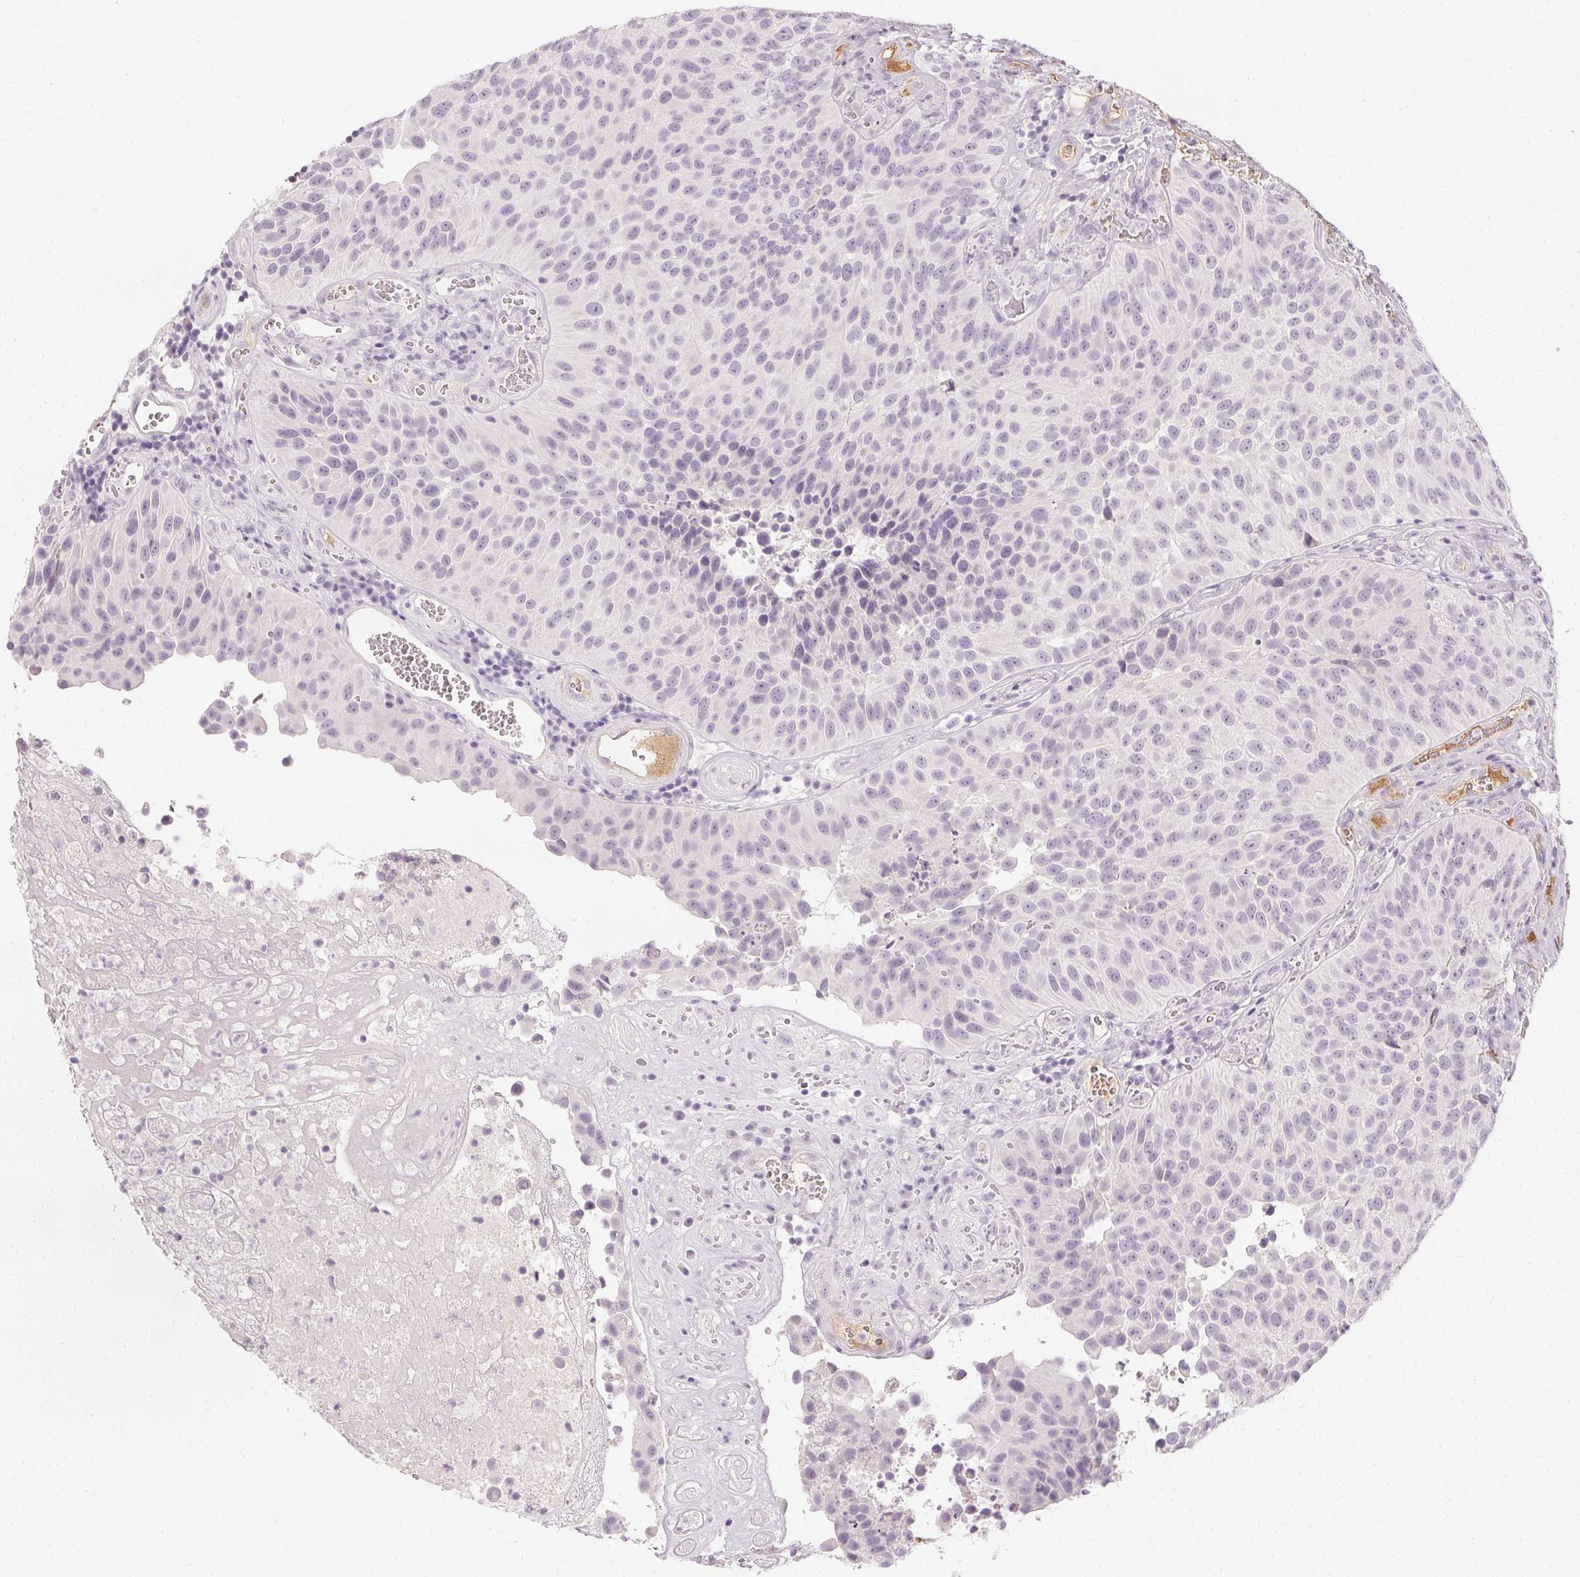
{"staining": {"intensity": "negative", "quantity": "none", "location": "none"}, "tissue": "urothelial cancer", "cell_type": "Tumor cells", "image_type": "cancer", "snomed": [{"axis": "morphology", "description": "Urothelial carcinoma, Low grade"}, {"axis": "topography", "description": "Urinary bladder"}], "caption": "This image is of low-grade urothelial carcinoma stained with IHC to label a protein in brown with the nuclei are counter-stained blue. There is no positivity in tumor cells. The staining is performed using DAB (3,3'-diaminobenzidine) brown chromogen with nuclei counter-stained in using hematoxylin.", "gene": "AFM", "patient": {"sex": "male", "age": 76}}